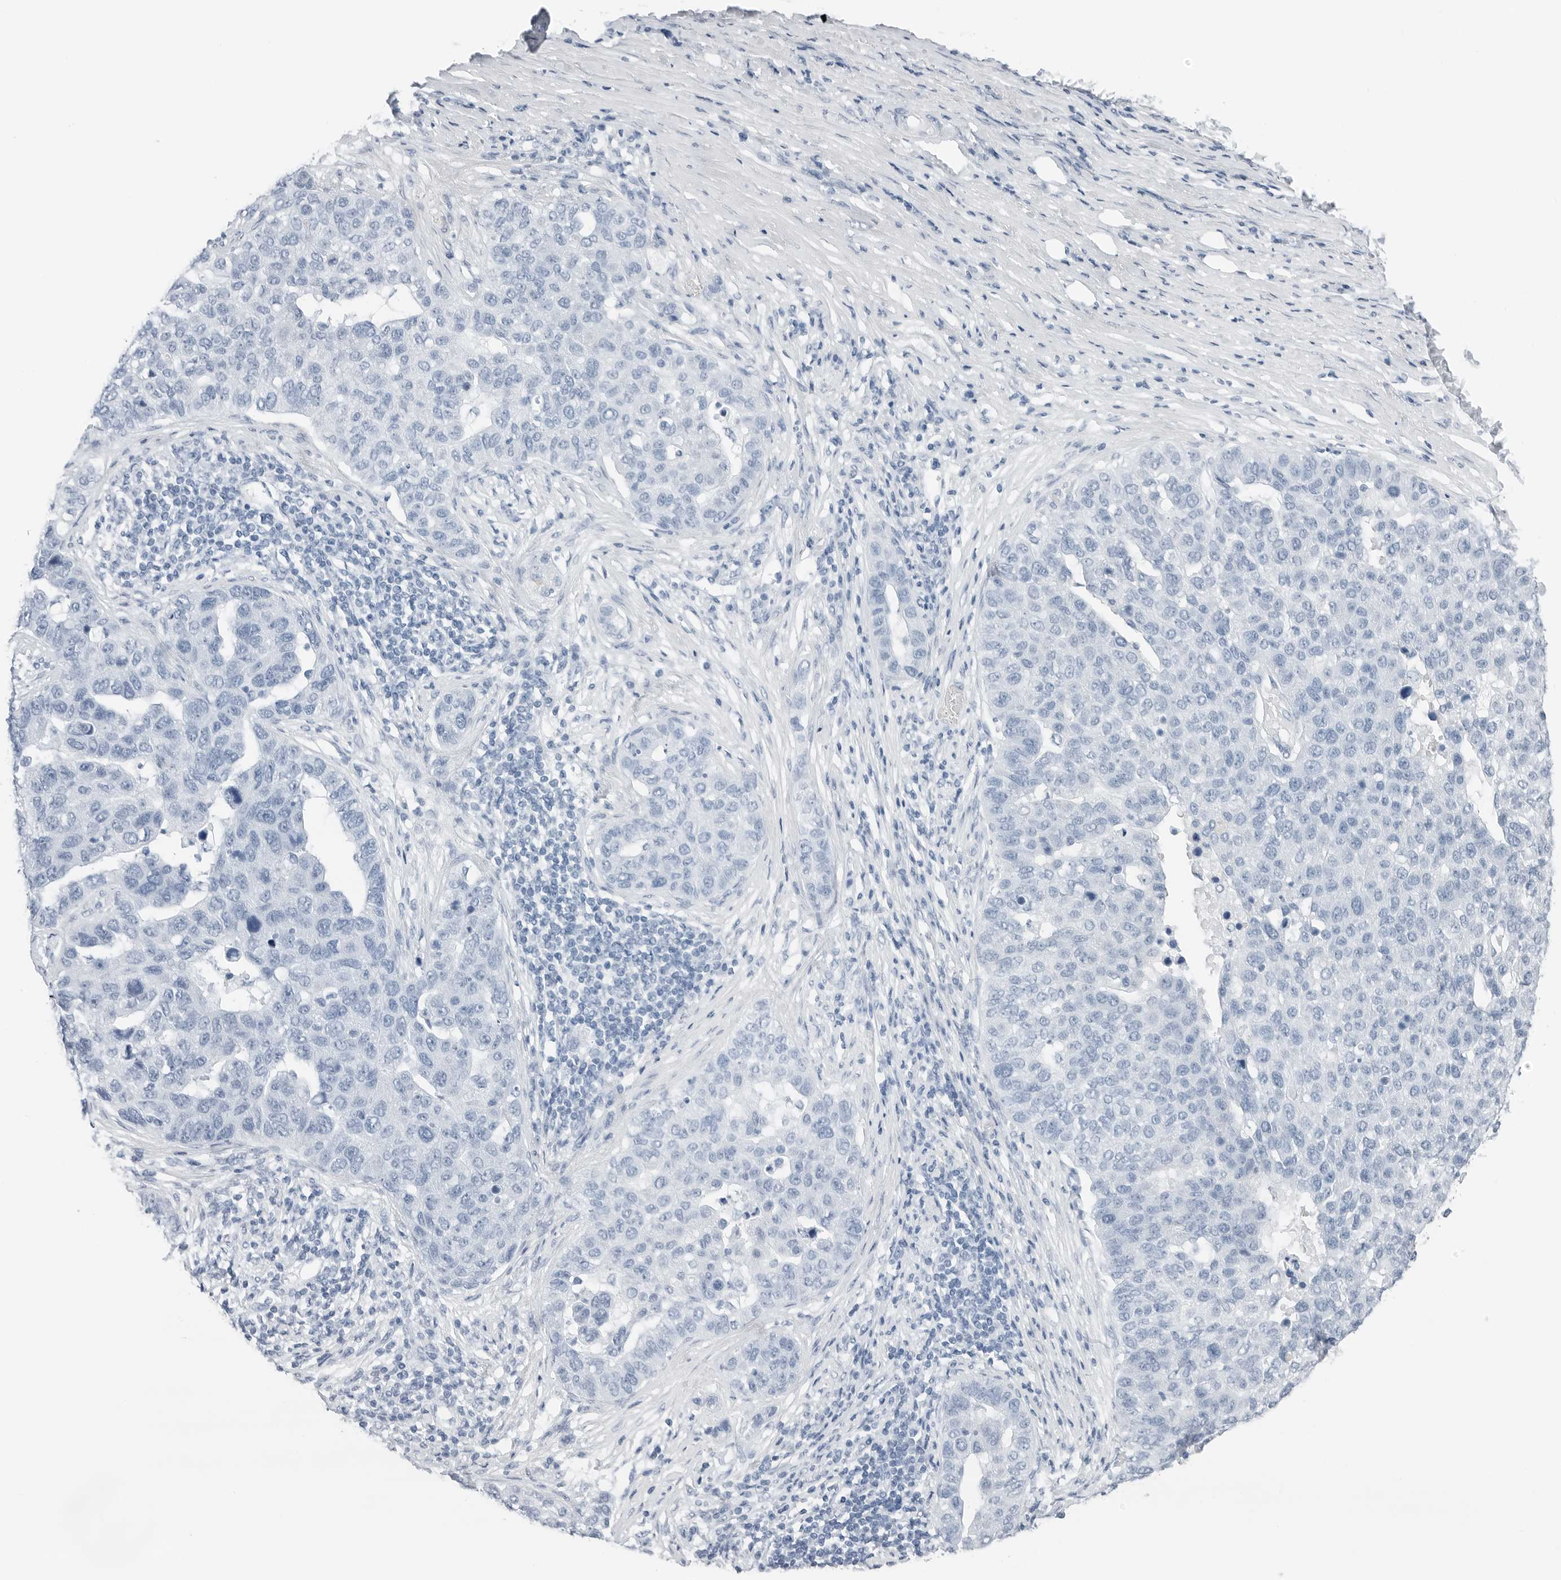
{"staining": {"intensity": "negative", "quantity": "none", "location": "none"}, "tissue": "pancreatic cancer", "cell_type": "Tumor cells", "image_type": "cancer", "snomed": [{"axis": "morphology", "description": "Adenocarcinoma, NOS"}, {"axis": "topography", "description": "Pancreas"}], "caption": "Tumor cells show no significant protein expression in adenocarcinoma (pancreatic).", "gene": "SLPI", "patient": {"sex": "female", "age": 61}}